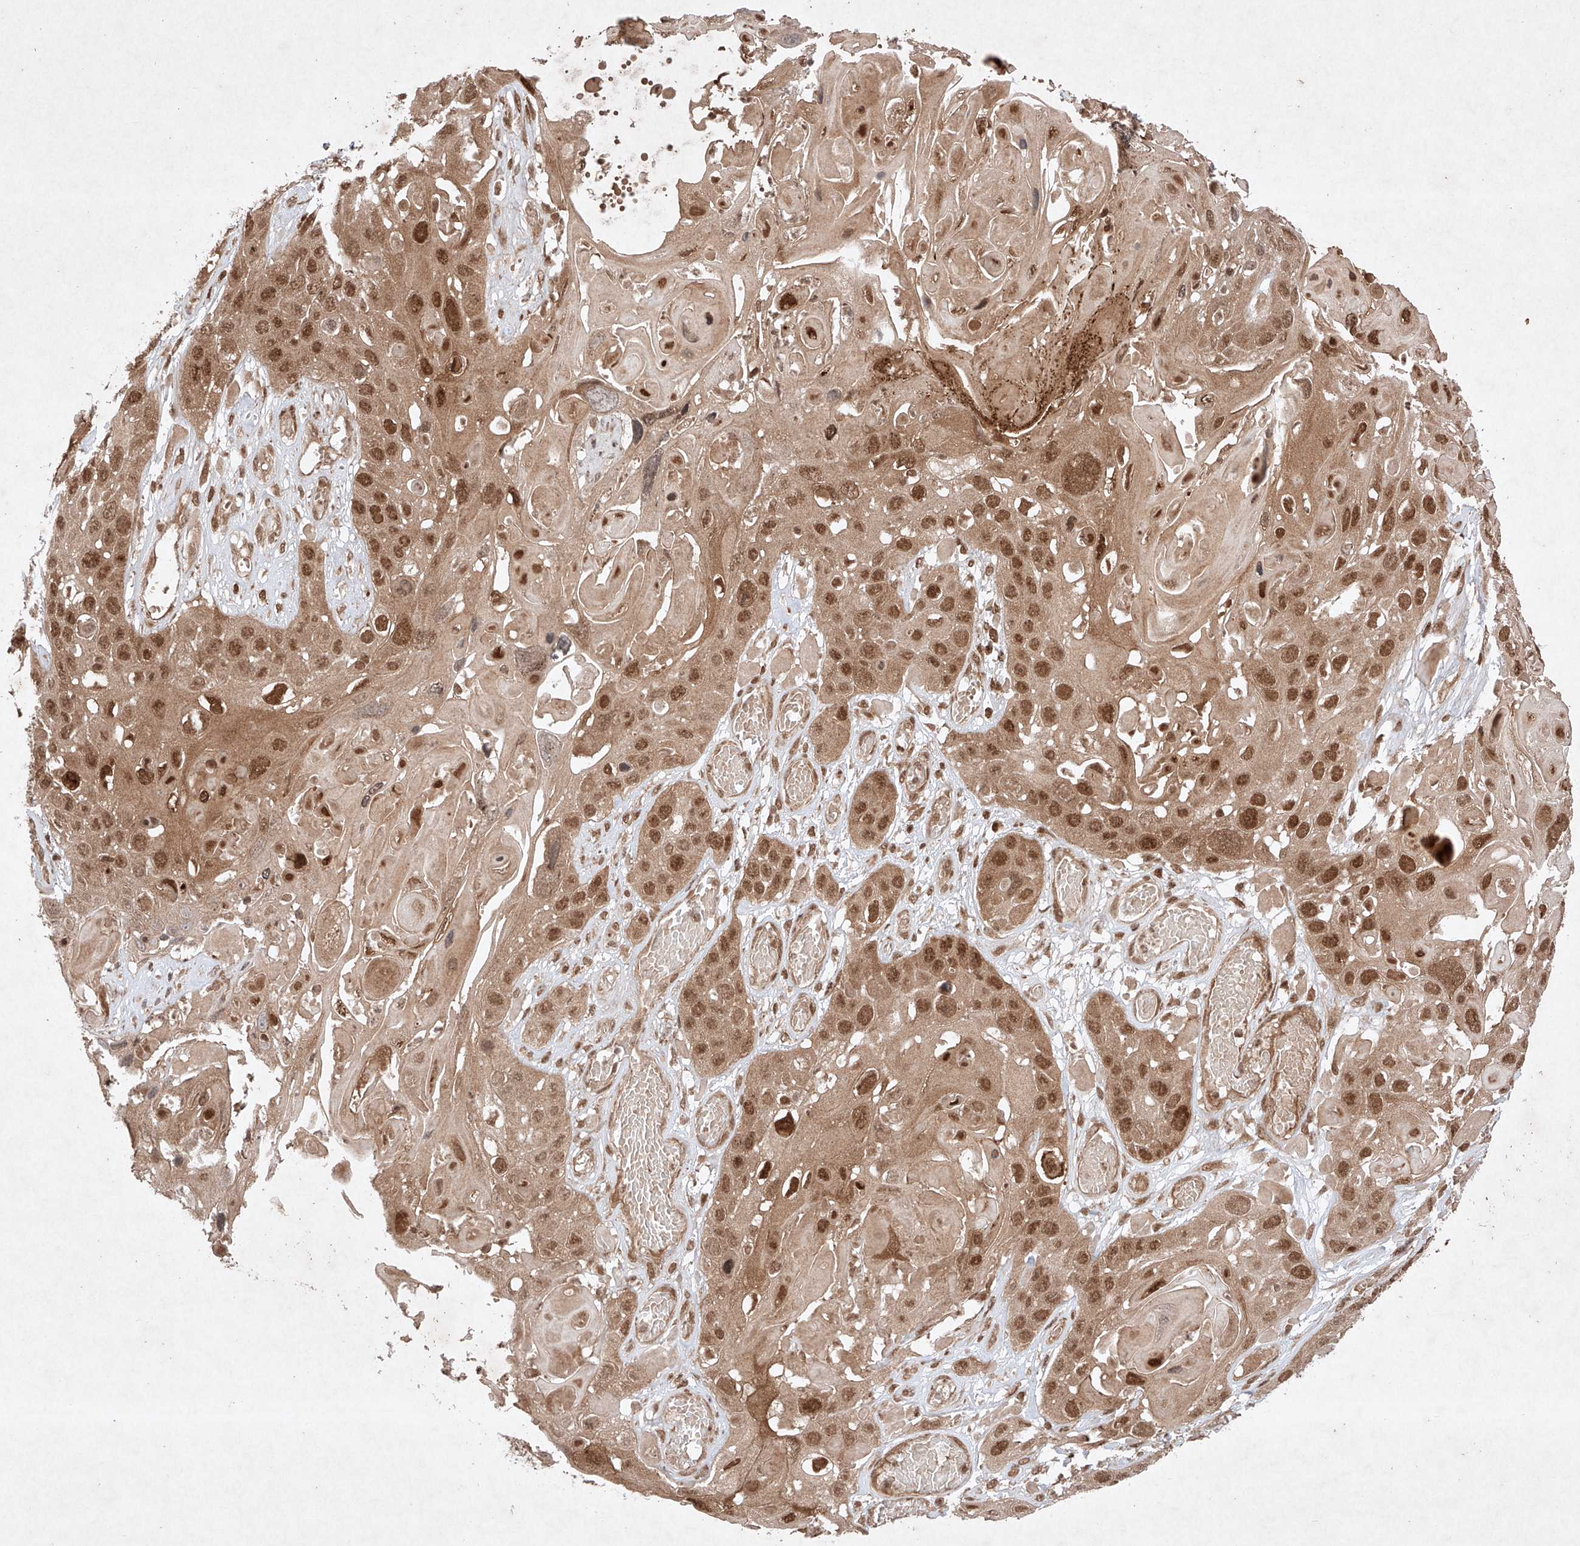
{"staining": {"intensity": "moderate", "quantity": ">75%", "location": "cytoplasmic/membranous,nuclear"}, "tissue": "skin cancer", "cell_type": "Tumor cells", "image_type": "cancer", "snomed": [{"axis": "morphology", "description": "Squamous cell carcinoma, NOS"}, {"axis": "topography", "description": "Skin"}], "caption": "Immunohistochemistry micrograph of skin cancer (squamous cell carcinoma) stained for a protein (brown), which demonstrates medium levels of moderate cytoplasmic/membranous and nuclear staining in about >75% of tumor cells.", "gene": "RNF31", "patient": {"sex": "male", "age": 55}}